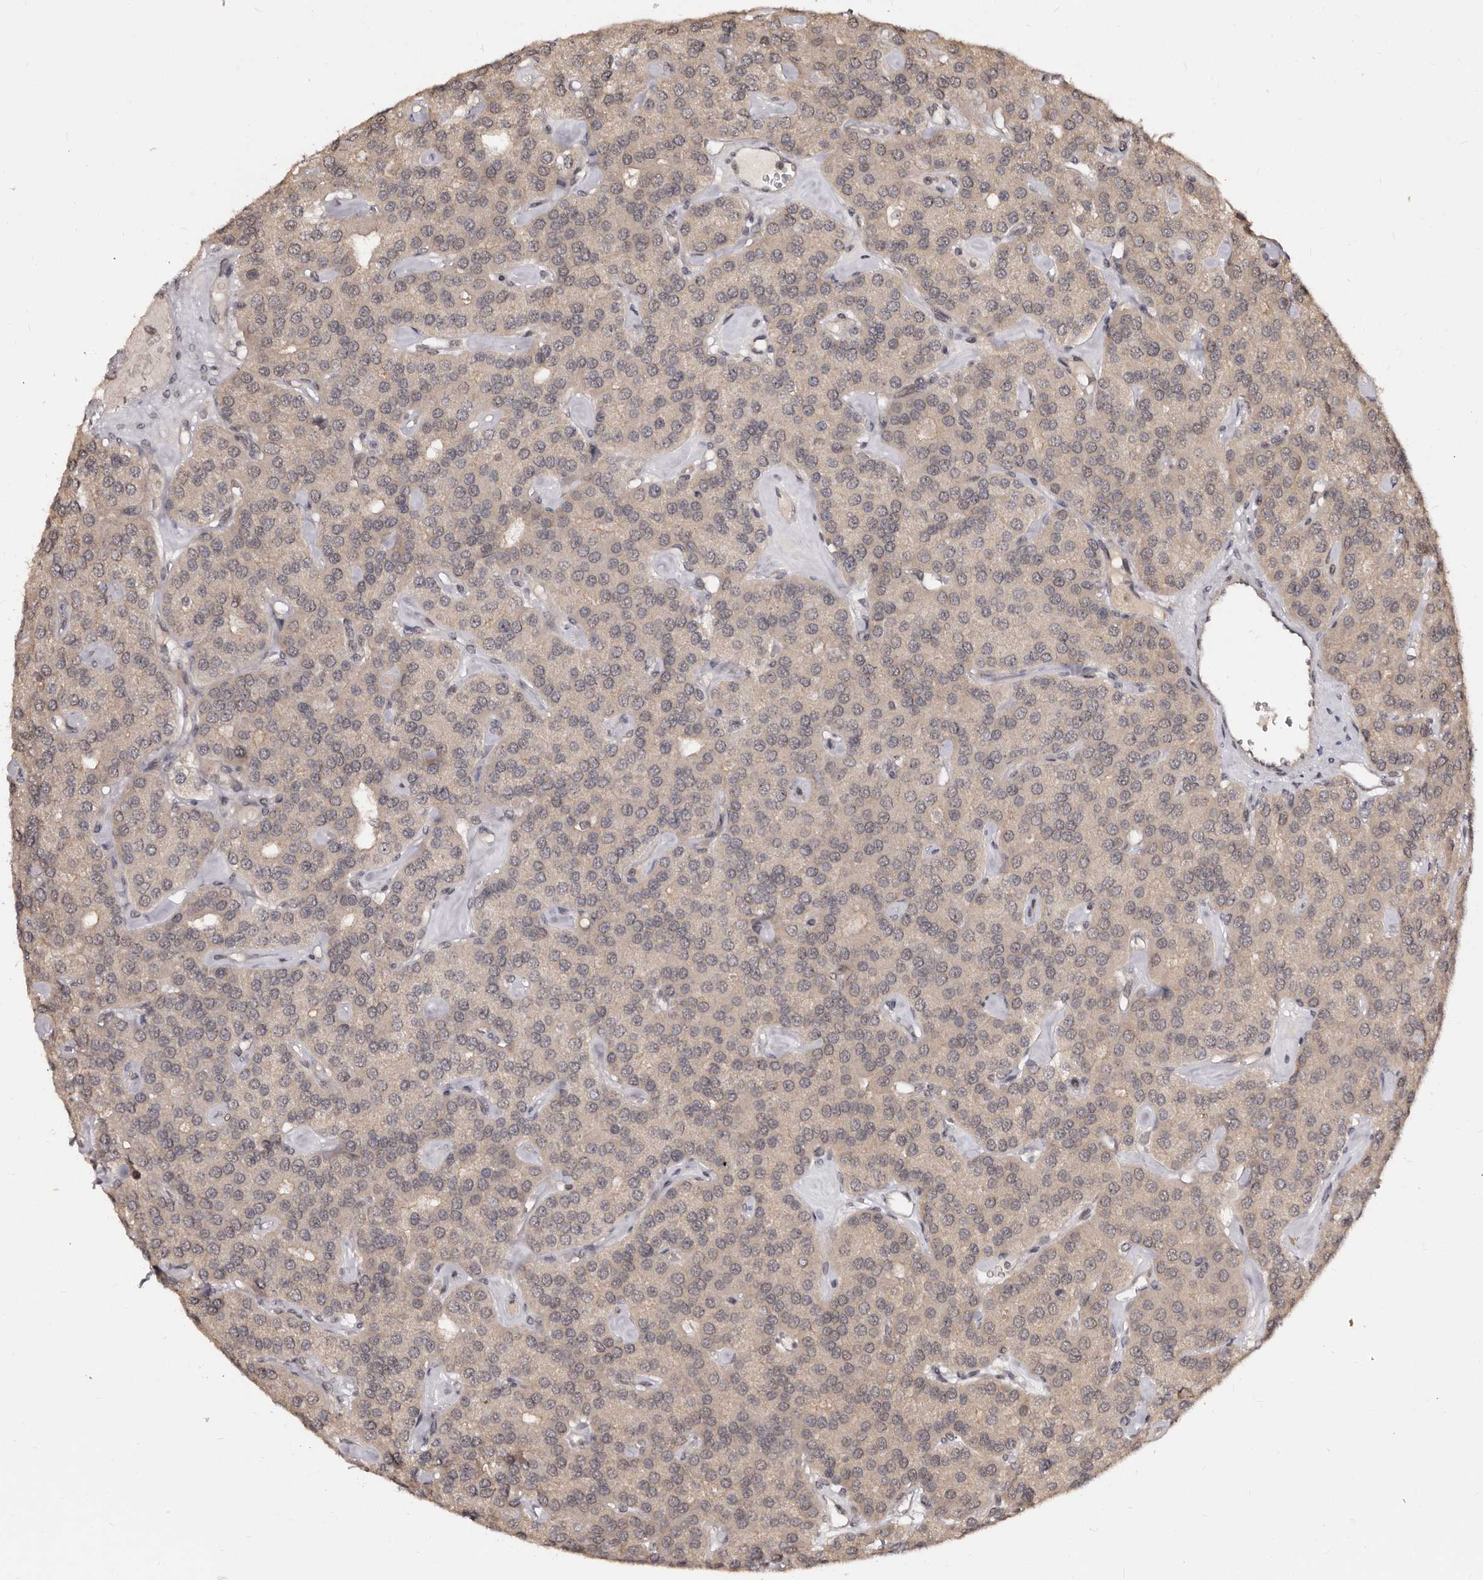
{"staining": {"intensity": "weak", "quantity": "25%-75%", "location": "cytoplasmic/membranous"}, "tissue": "parathyroid gland", "cell_type": "Glandular cells", "image_type": "normal", "snomed": [{"axis": "morphology", "description": "Normal tissue, NOS"}, {"axis": "morphology", "description": "Adenoma, NOS"}, {"axis": "topography", "description": "Parathyroid gland"}], "caption": "Protein analysis of benign parathyroid gland shows weak cytoplasmic/membranous positivity in about 25%-75% of glandular cells.", "gene": "TBC1D22B", "patient": {"sex": "female", "age": 86}}